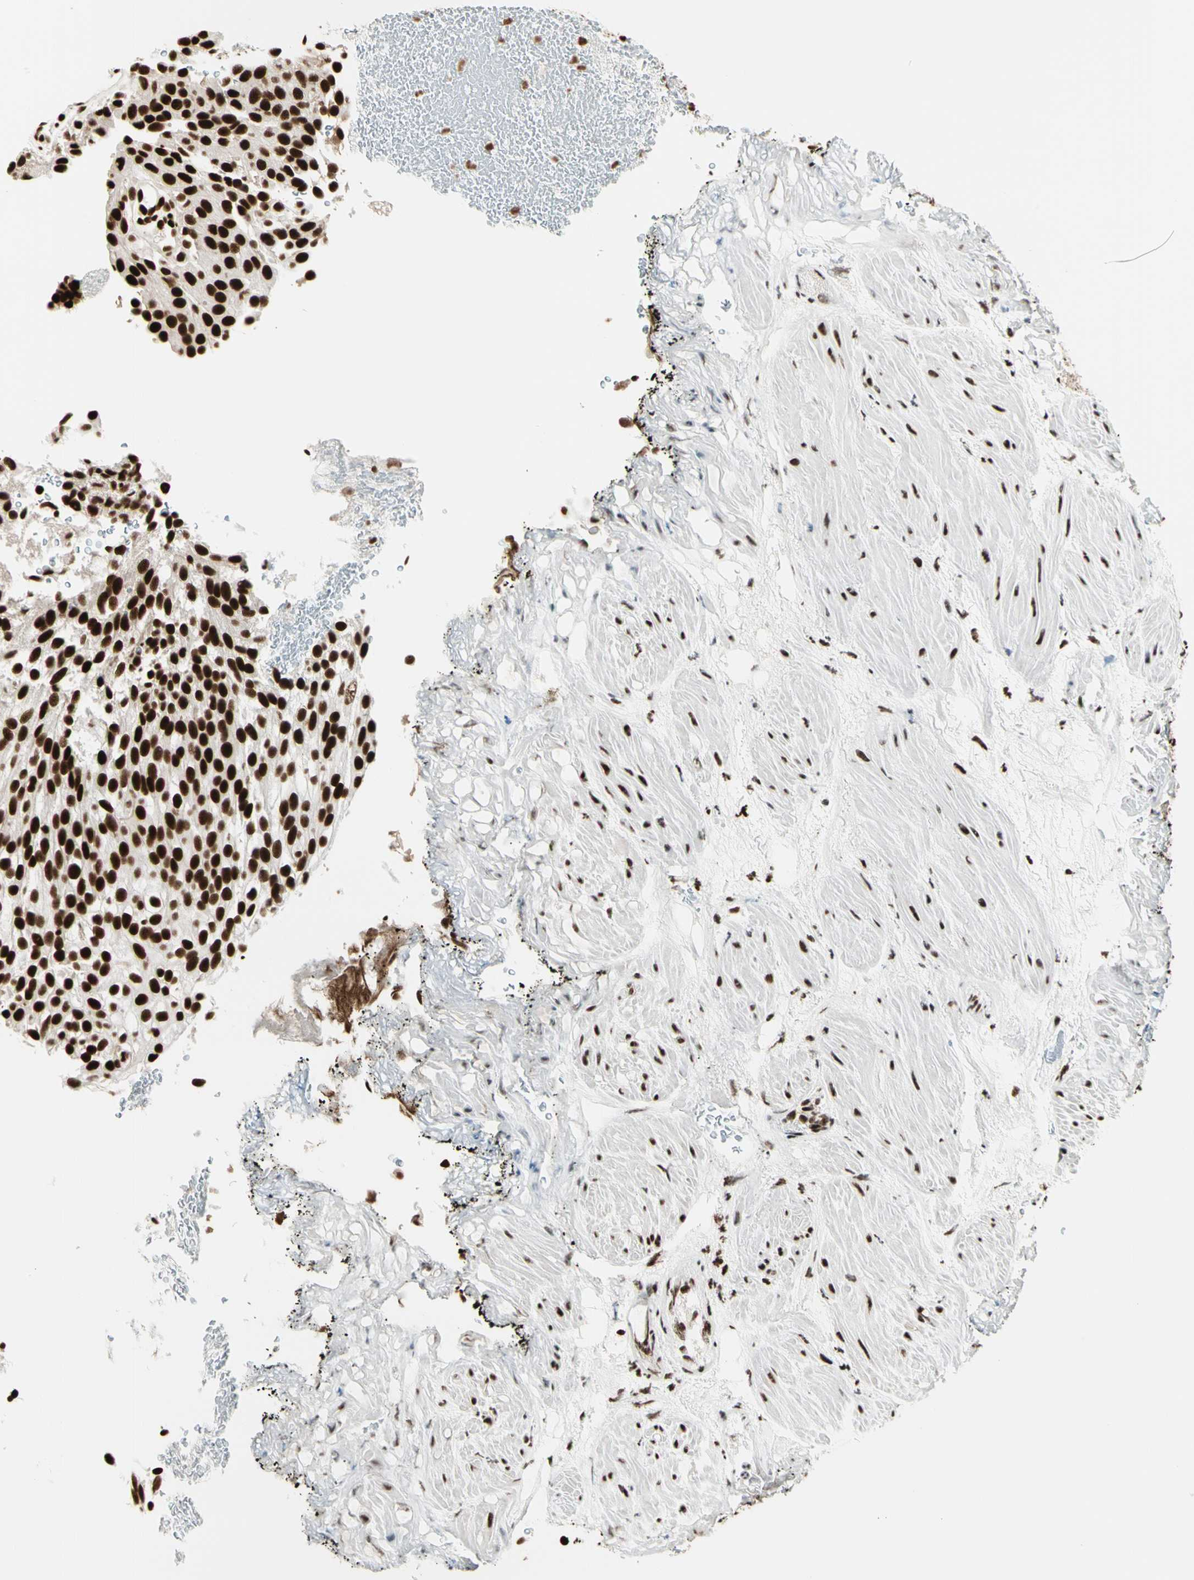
{"staining": {"intensity": "strong", "quantity": ">75%", "location": "nuclear"}, "tissue": "urothelial cancer", "cell_type": "Tumor cells", "image_type": "cancer", "snomed": [{"axis": "morphology", "description": "Urothelial carcinoma, Low grade"}, {"axis": "topography", "description": "Urinary bladder"}], "caption": "Protein expression analysis of human urothelial carcinoma (low-grade) reveals strong nuclear expression in about >75% of tumor cells. The protein of interest is shown in brown color, while the nuclei are stained blue.", "gene": "CCAR1", "patient": {"sex": "male", "age": 78}}